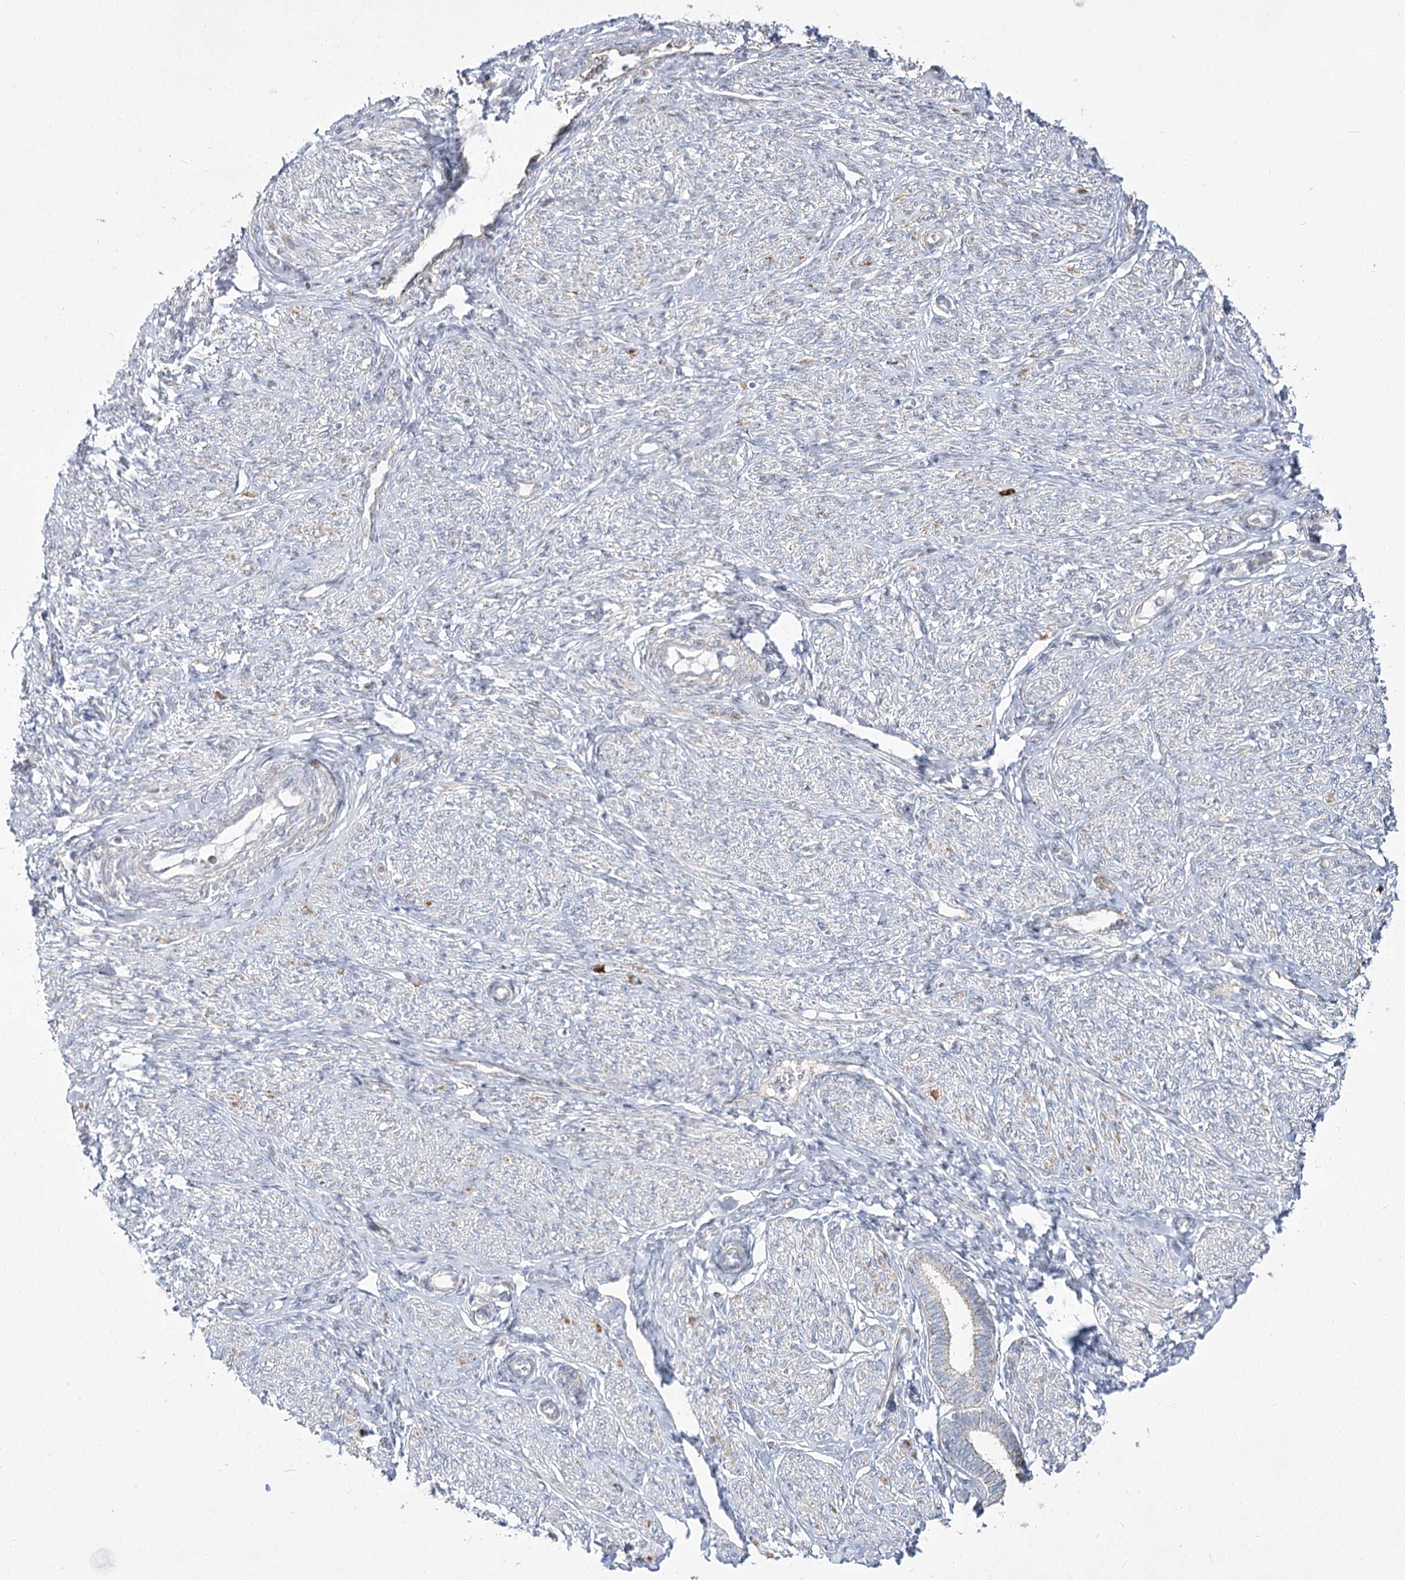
{"staining": {"intensity": "negative", "quantity": "none", "location": "none"}, "tissue": "endometrium", "cell_type": "Cells in endometrial stroma", "image_type": "normal", "snomed": [{"axis": "morphology", "description": "Normal tissue, NOS"}, {"axis": "topography", "description": "Endometrium"}], "caption": "Immunohistochemistry (IHC) image of normal endometrium stained for a protein (brown), which displays no staining in cells in endometrial stroma. (Stains: DAB immunohistochemistry with hematoxylin counter stain, Microscopy: brightfield microscopy at high magnification).", "gene": "CEP164", "patient": {"sex": "female", "age": 72}}